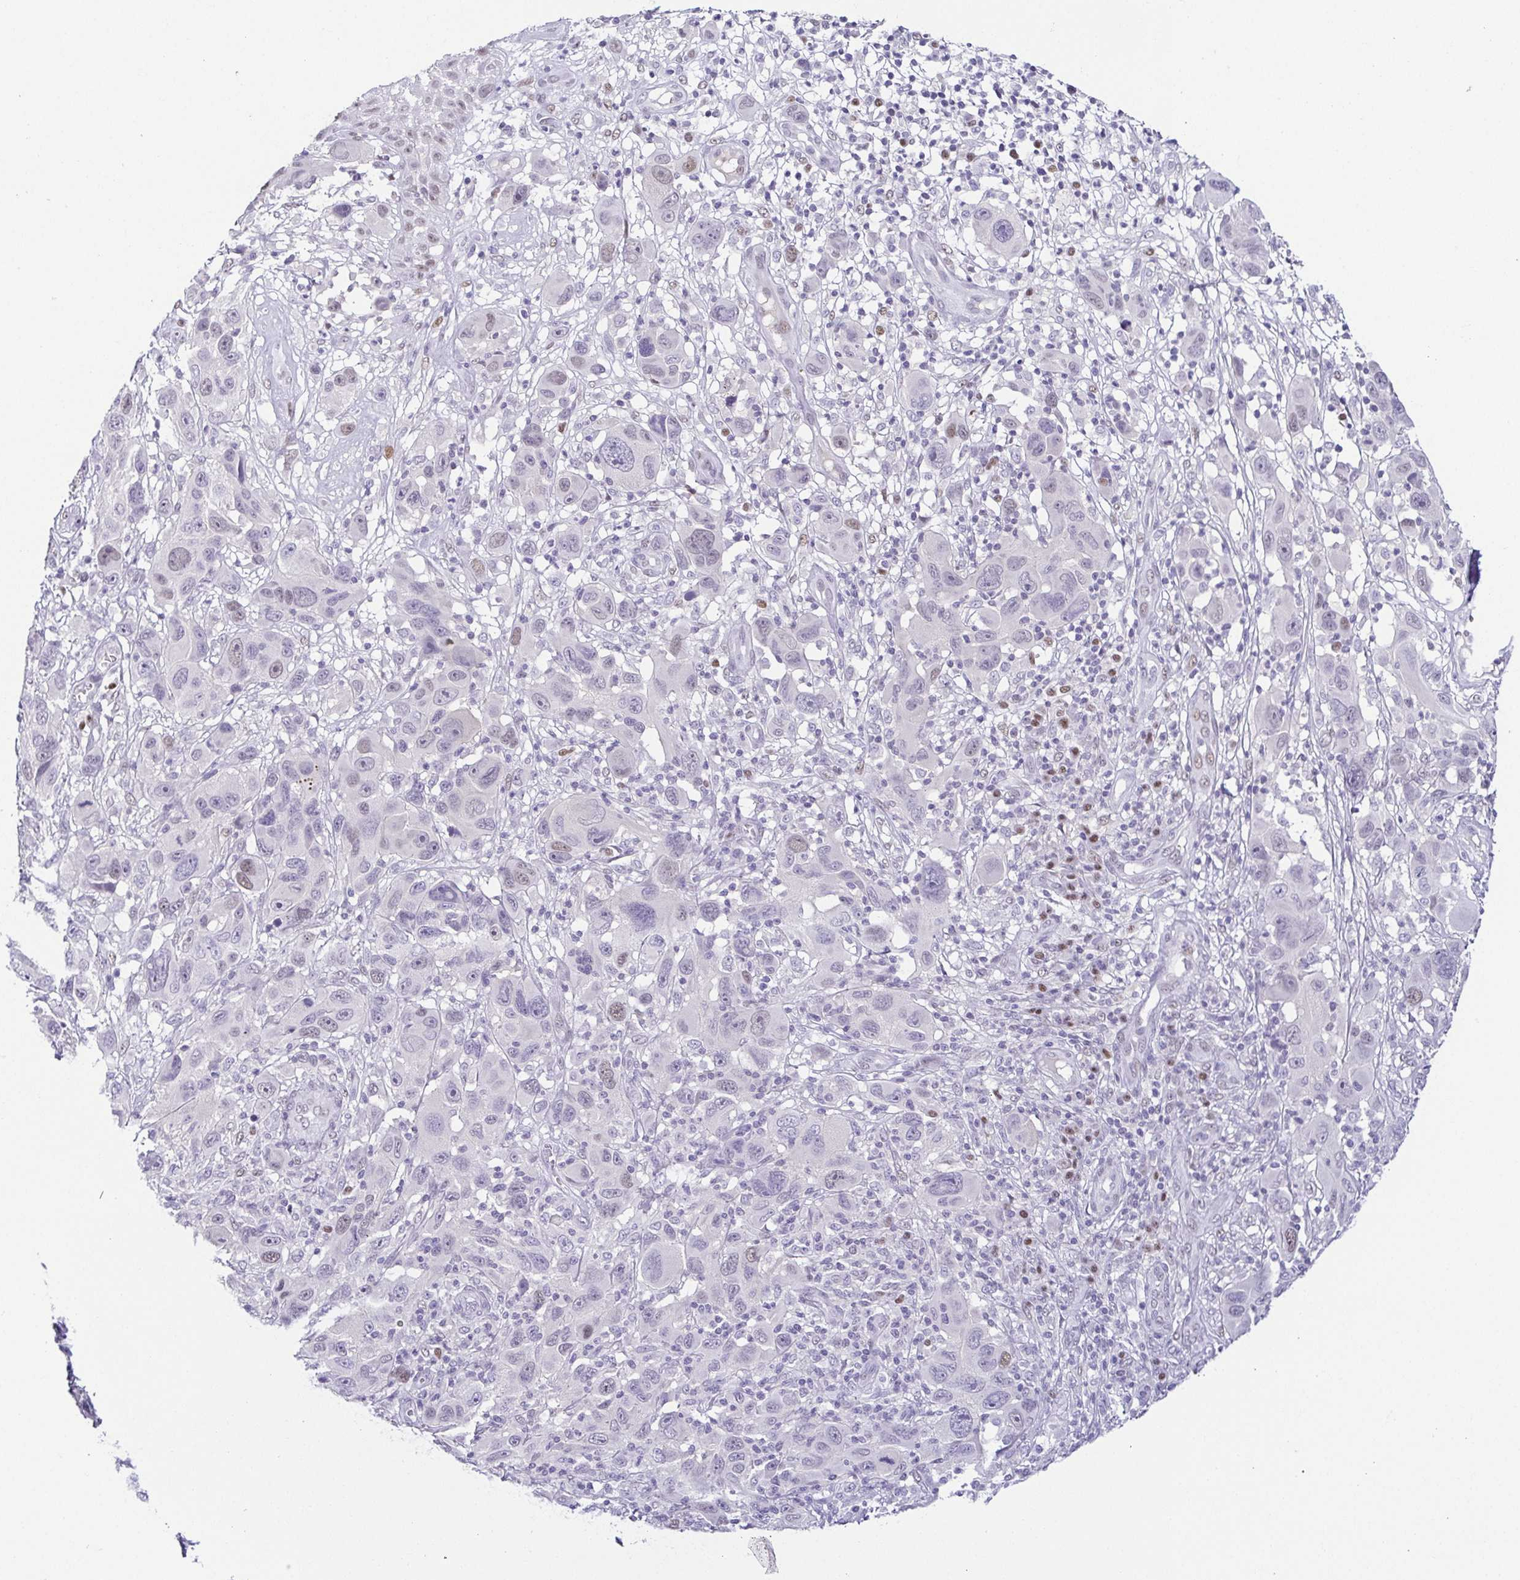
{"staining": {"intensity": "moderate", "quantity": "<25%", "location": "nuclear"}, "tissue": "melanoma", "cell_type": "Tumor cells", "image_type": "cancer", "snomed": [{"axis": "morphology", "description": "Malignant melanoma, NOS"}, {"axis": "topography", "description": "Skin"}], "caption": "Immunohistochemical staining of human melanoma exhibits moderate nuclear protein positivity in approximately <25% of tumor cells.", "gene": "TCF3", "patient": {"sex": "male", "age": 53}}